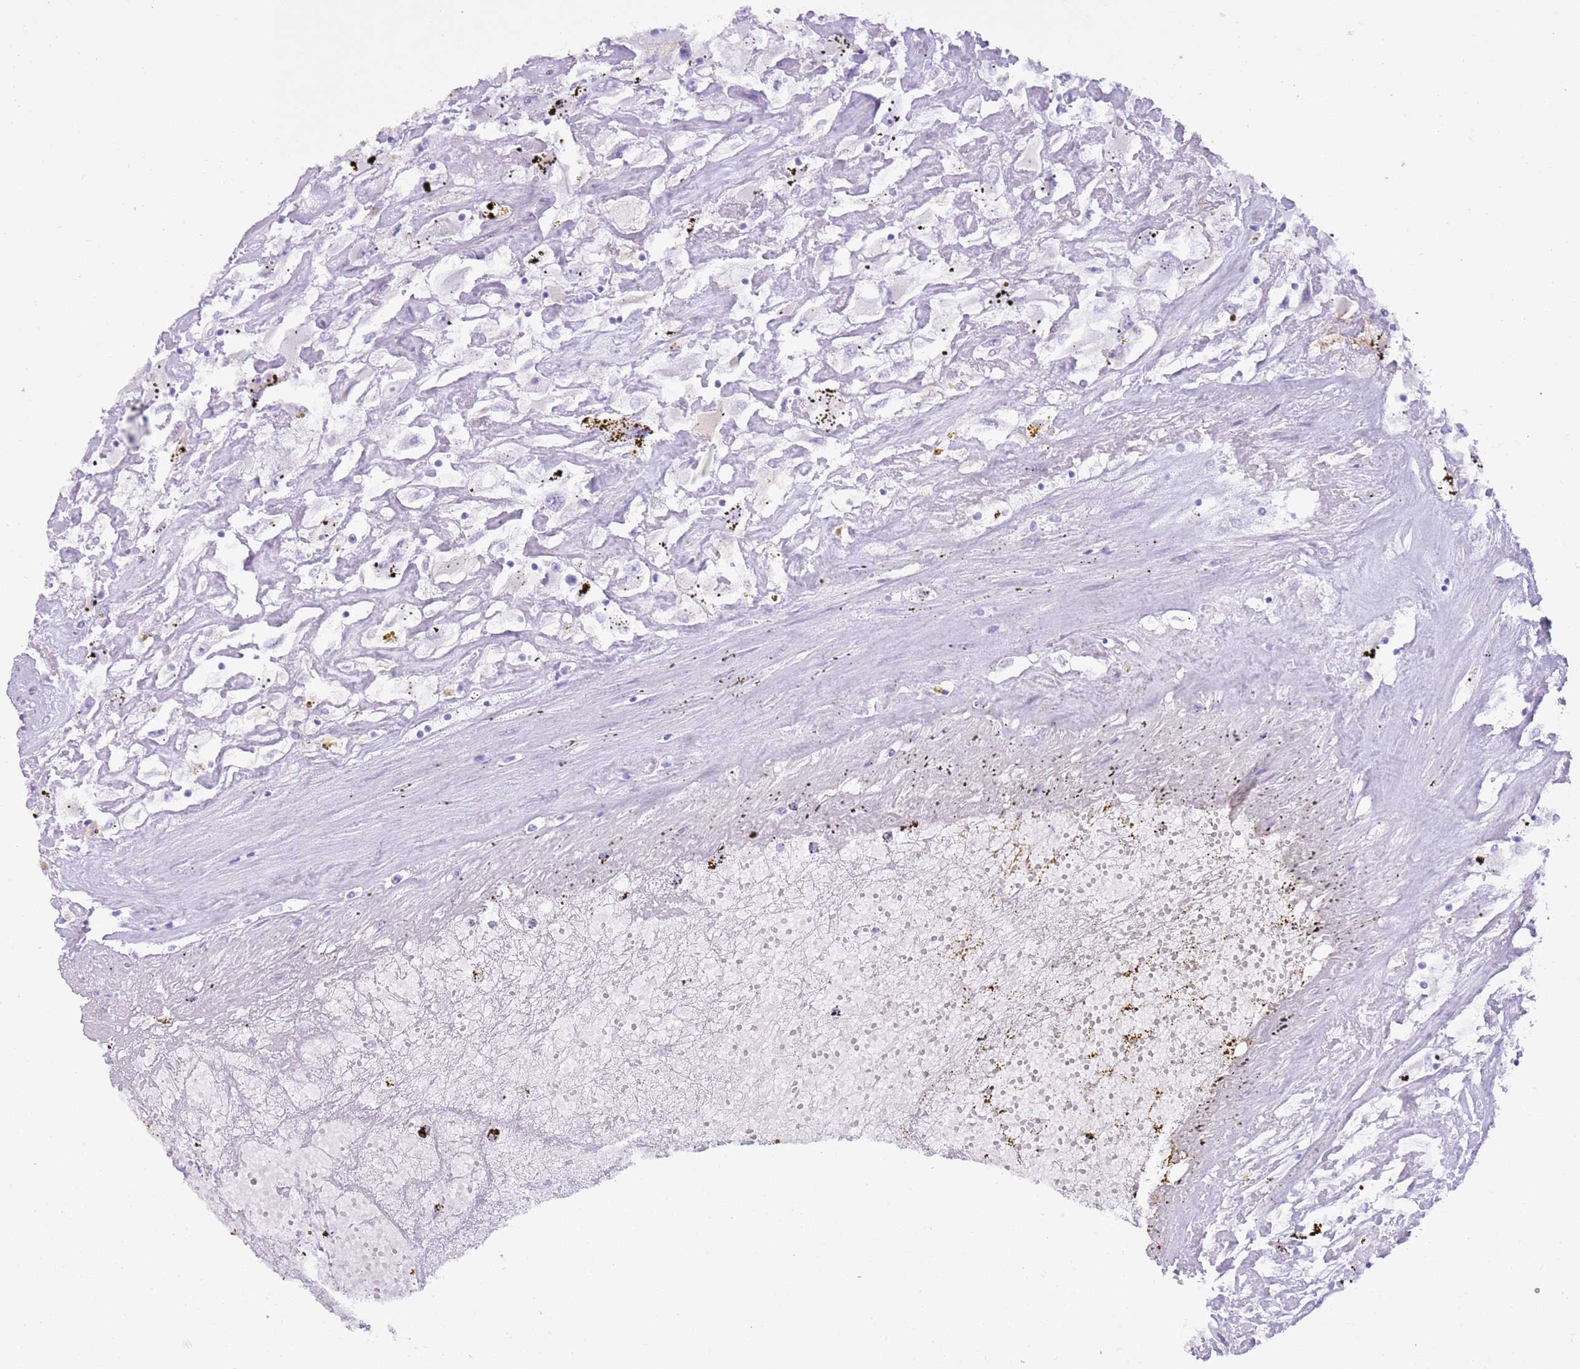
{"staining": {"intensity": "negative", "quantity": "none", "location": "none"}, "tissue": "renal cancer", "cell_type": "Tumor cells", "image_type": "cancer", "snomed": [{"axis": "morphology", "description": "Adenocarcinoma, NOS"}, {"axis": "topography", "description": "Kidney"}], "caption": "Immunohistochemistry micrograph of neoplastic tissue: renal cancer stained with DAB (3,3'-diaminobenzidine) displays no significant protein staining in tumor cells.", "gene": "CD177", "patient": {"sex": "female", "age": 52}}